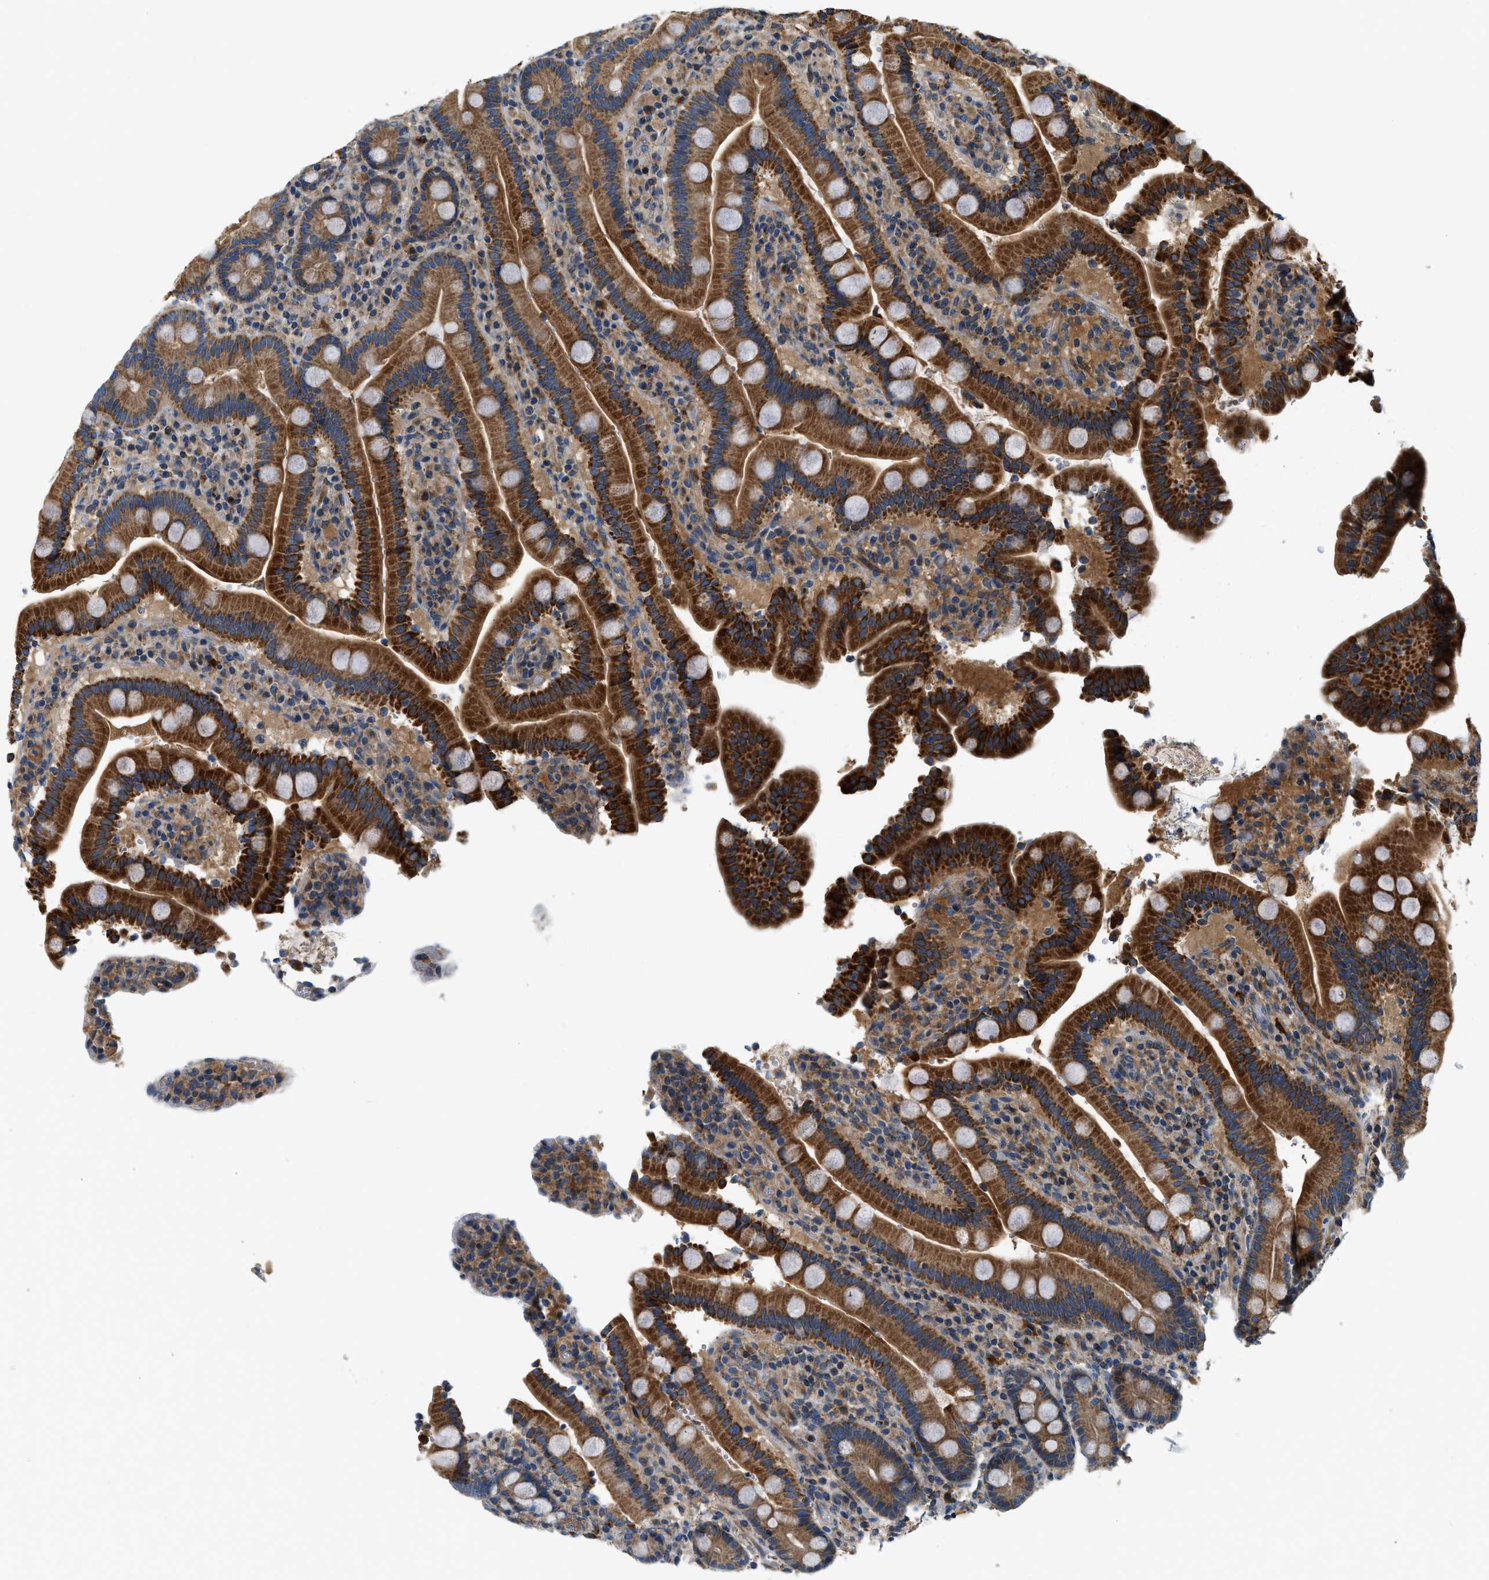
{"staining": {"intensity": "strong", "quantity": ">75%", "location": "cytoplasmic/membranous"}, "tissue": "duodenum", "cell_type": "Glandular cells", "image_type": "normal", "snomed": [{"axis": "morphology", "description": "Normal tissue, NOS"}, {"axis": "topography", "description": "Small intestine, NOS"}], "caption": "Immunohistochemistry photomicrograph of normal duodenum stained for a protein (brown), which exhibits high levels of strong cytoplasmic/membranous staining in about >75% of glandular cells.", "gene": "KCNK1", "patient": {"sex": "female", "age": 71}}